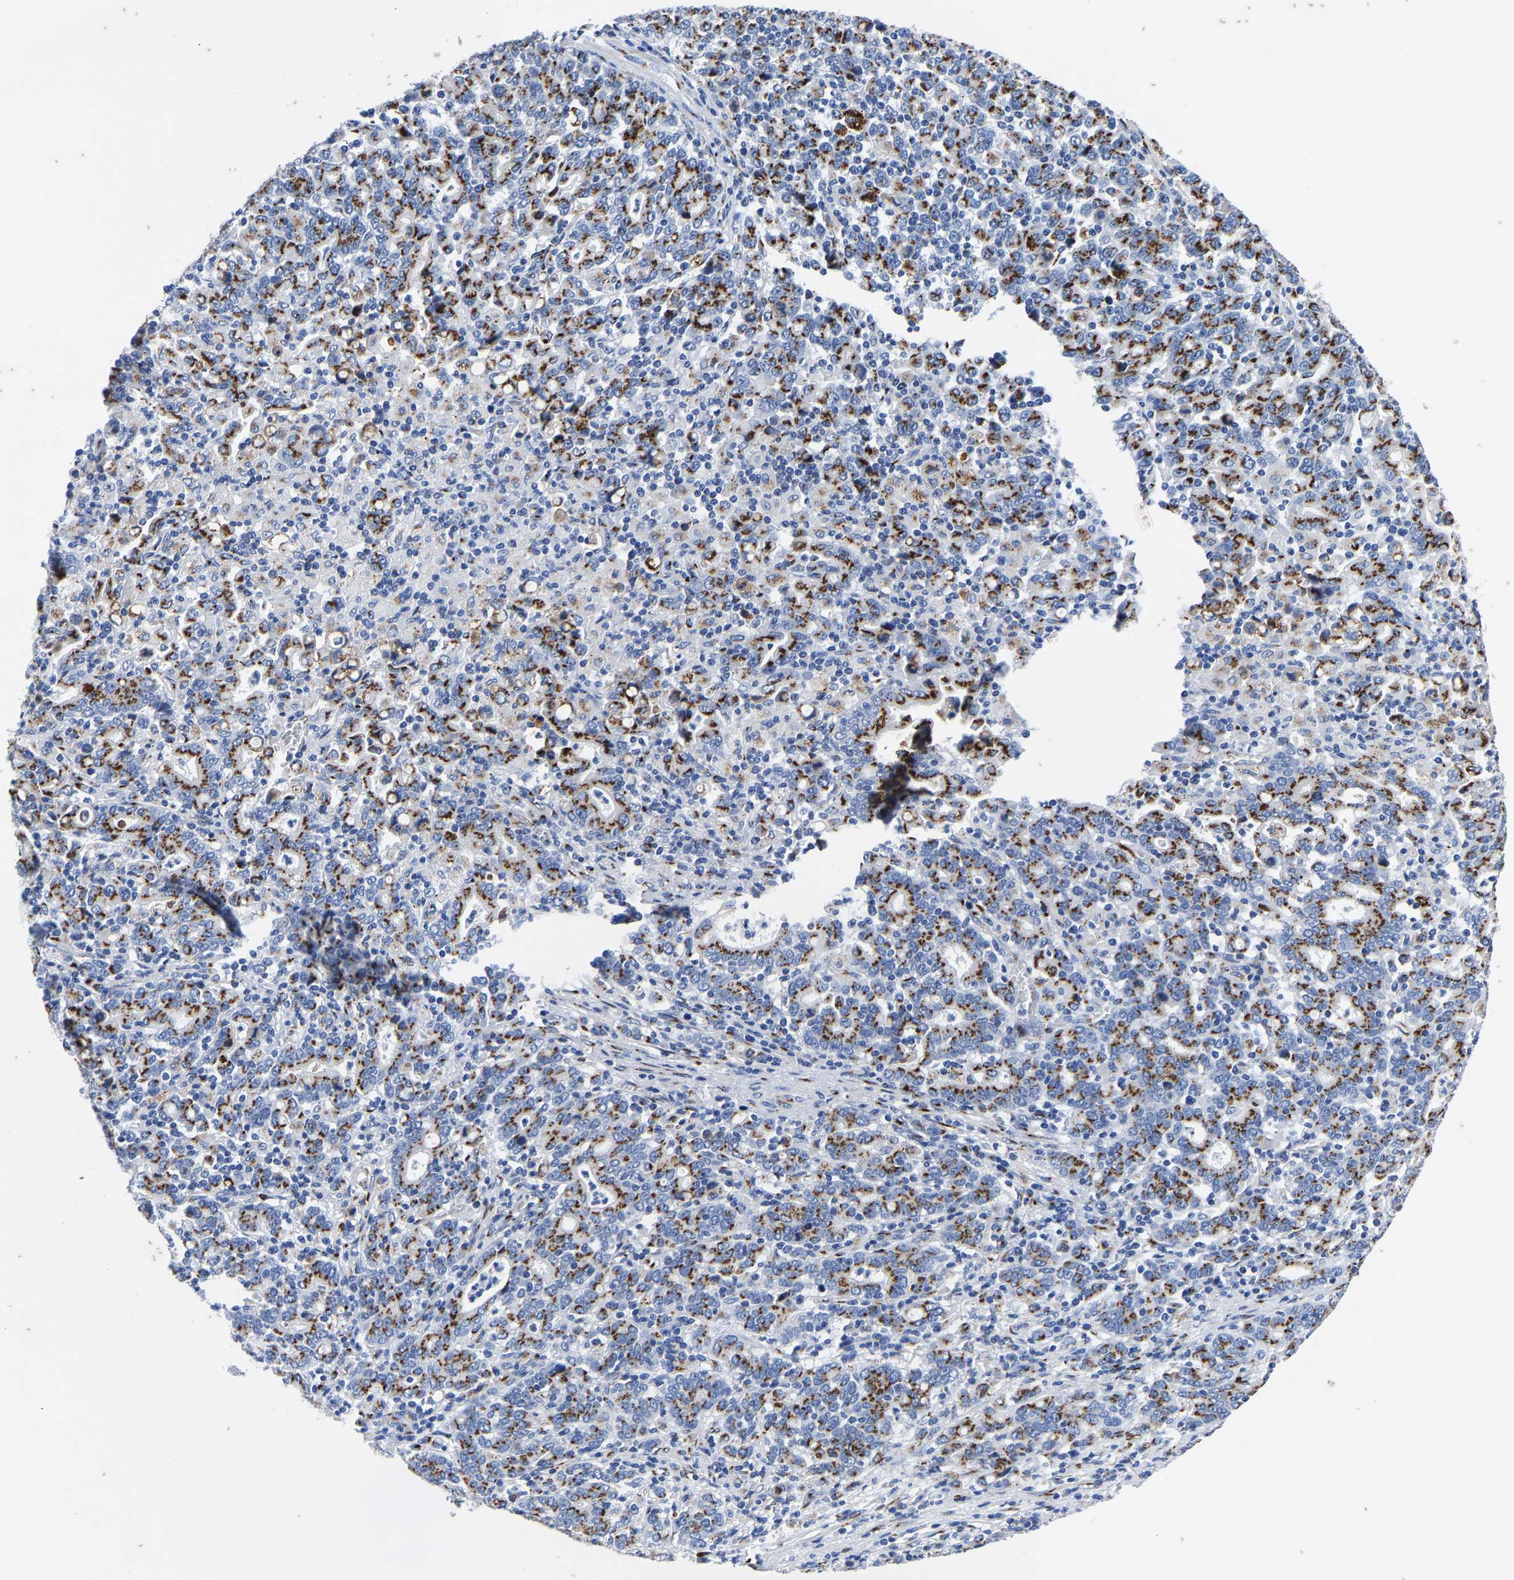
{"staining": {"intensity": "strong", "quantity": ">75%", "location": "cytoplasmic/membranous"}, "tissue": "stomach cancer", "cell_type": "Tumor cells", "image_type": "cancer", "snomed": [{"axis": "morphology", "description": "Adenocarcinoma, NOS"}, {"axis": "topography", "description": "Stomach, upper"}], "caption": "Immunohistochemistry (IHC) of adenocarcinoma (stomach) reveals high levels of strong cytoplasmic/membranous expression in about >75% of tumor cells.", "gene": "TMEM87A", "patient": {"sex": "male", "age": 69}}